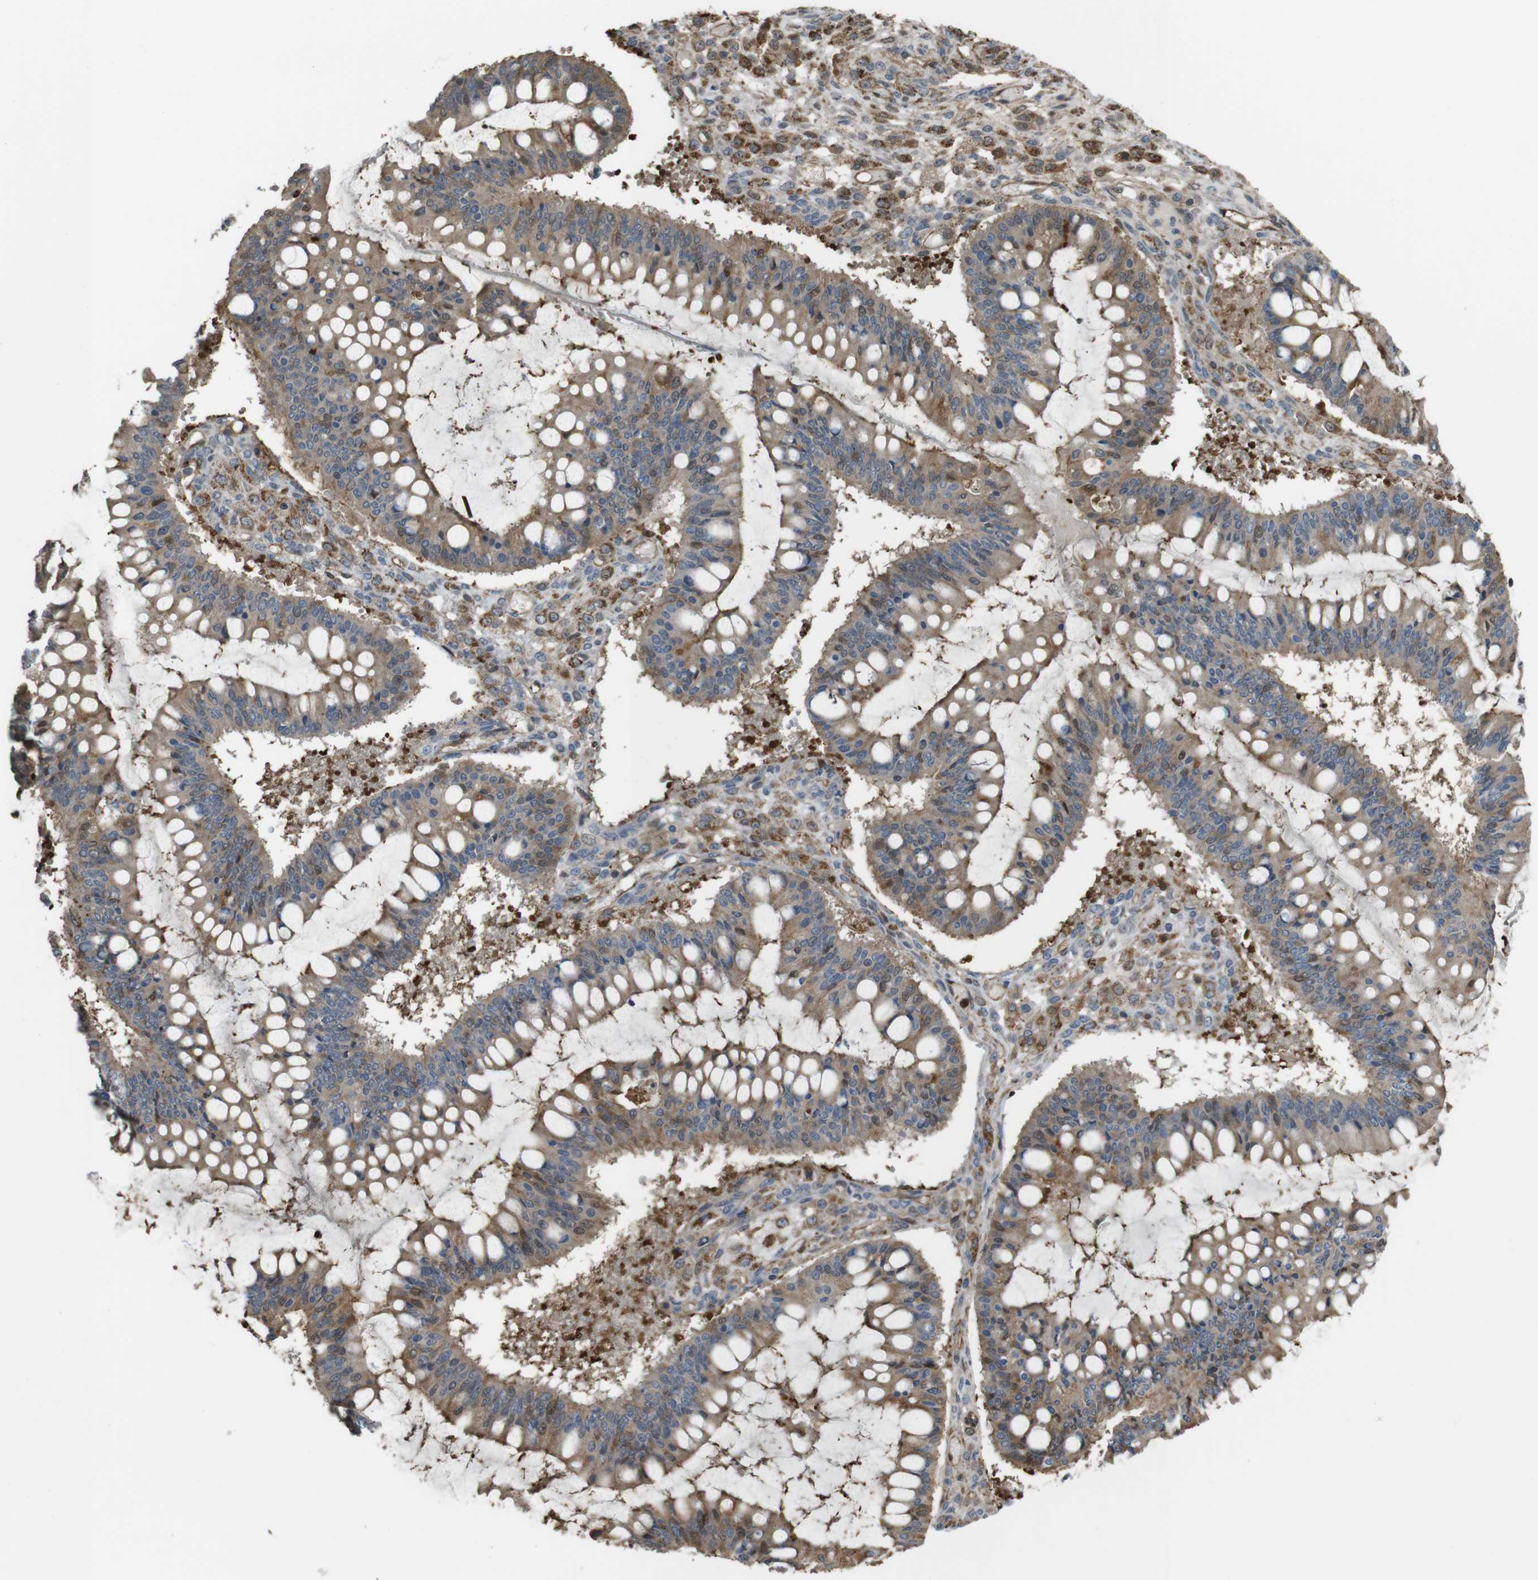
{"staining": {"intensity": "moderate", "quantity": ">75%", "location": "cytoplasmic/membranous"}, "tissue": "ovarian cancer", "cell_type": "Tumor cells", "image_type": "cancer", "snomed": [{"axis": "morphology", "description": "Cystadenocarcinoma, mucinous, NOS"}, {"axis": "topography", "description": "Ovary"}], "caption": "Immunohistochemistry (IHC) histopathology image of human ovarian cancer (mucinous cystadenocarcinoma) stained for a protein (brown), which displays medium levels of moderate cytoplasmic/membranous positivity in about >75% of tumor cells.", "gene": "ARHGDIA", "patient": {"sex": "female", "age": 73}}